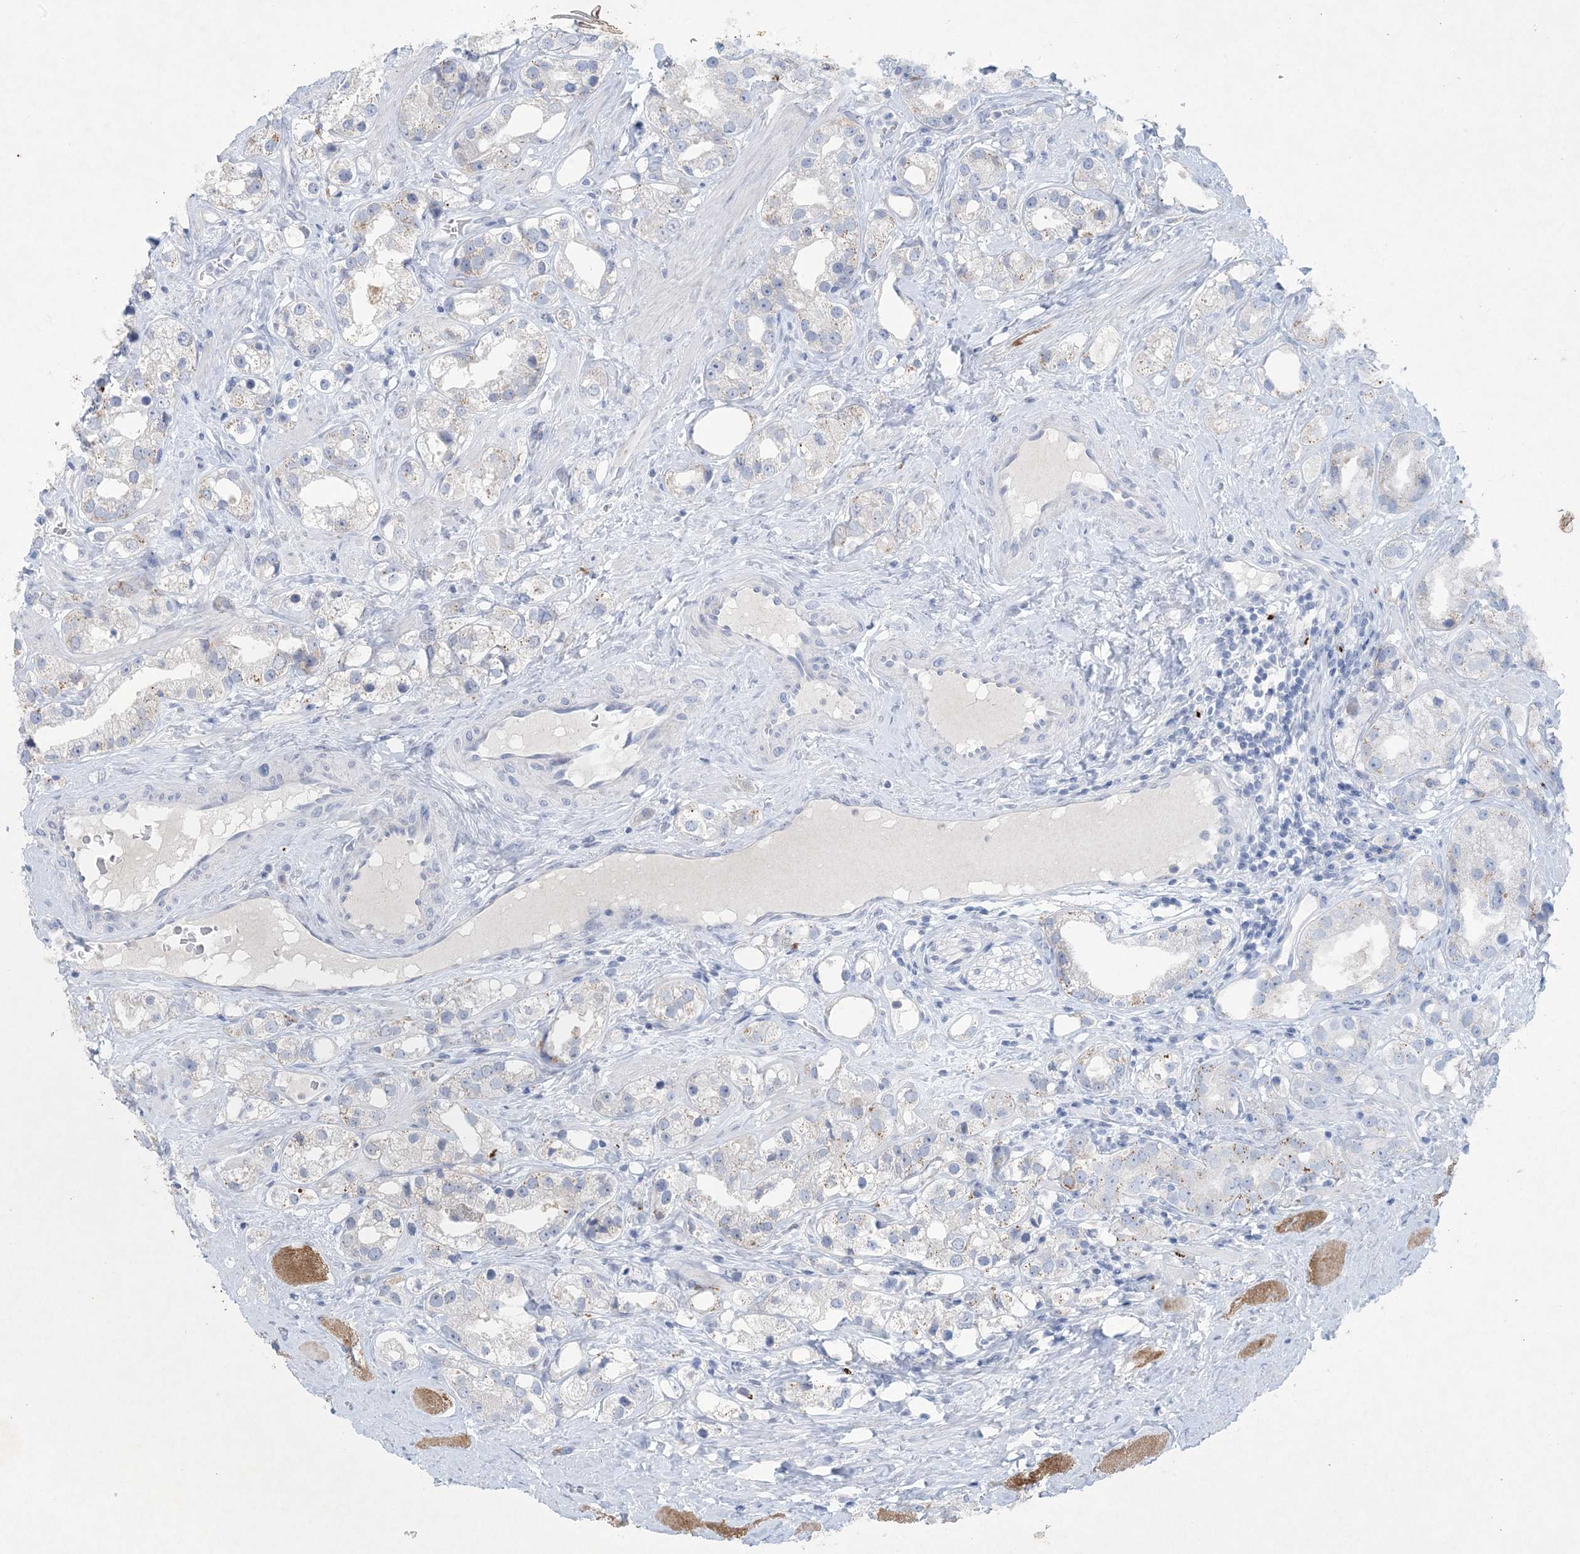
{"staining": {"intensity": "negative", "quantity": "none", "location": "none"}, "tissue": "prostate cancer", "cell_type": "Tumor cells", "image_type": "cancer", "snomed": [{"axis": "morphology", "description": "Adenocarcinoma, NOS"}, {"axis": "topography", "description": "Prostate"}], "caption": "A photomicrograph of prostate cancer (adenocarcinoma) stained for a protein exhibits no brown staining in tumor cells.", "gene": "GABRG1", "patient": {"sex": "male", "age": 79}}